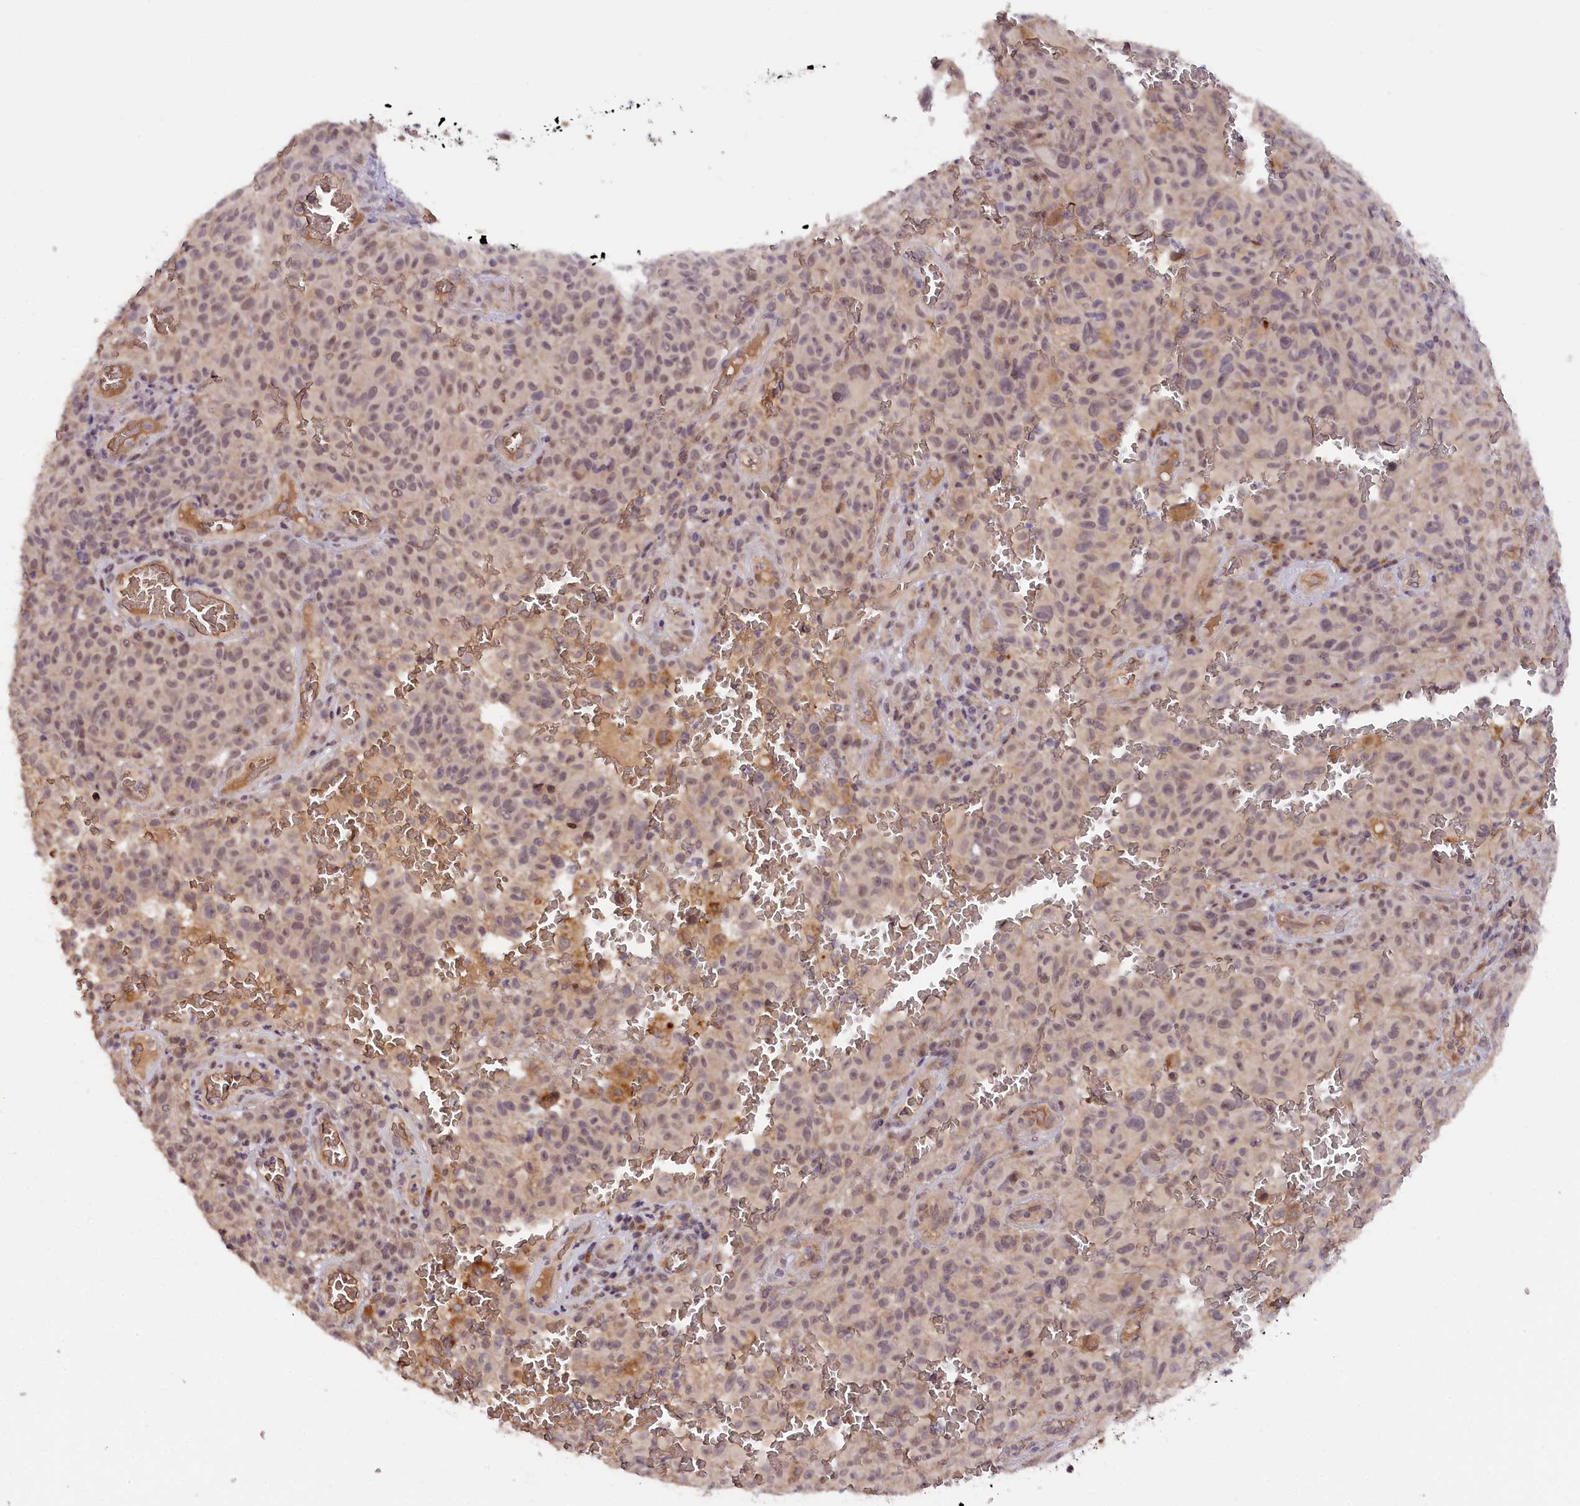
{"staining": {"intensity": "weak", "quantity": "25%-75%", "location": "nuclear"}, "tissue": "melanoma", "cell_type": "Tumor cells", "image_type": "cancer", "snomed": [{"axis": "morphology", "description": "Malignant melanoma, NOS"}, {"axis": "topography", "description": "Skin"}], "caption": "DAB immunohistochemical staining of malignant melanoma exhibits weak nuclear protein expression in approximately 25%-75% of tumor cells.", "gene": "ZNF480", "patient": {"sex": "female", "age": 82}}